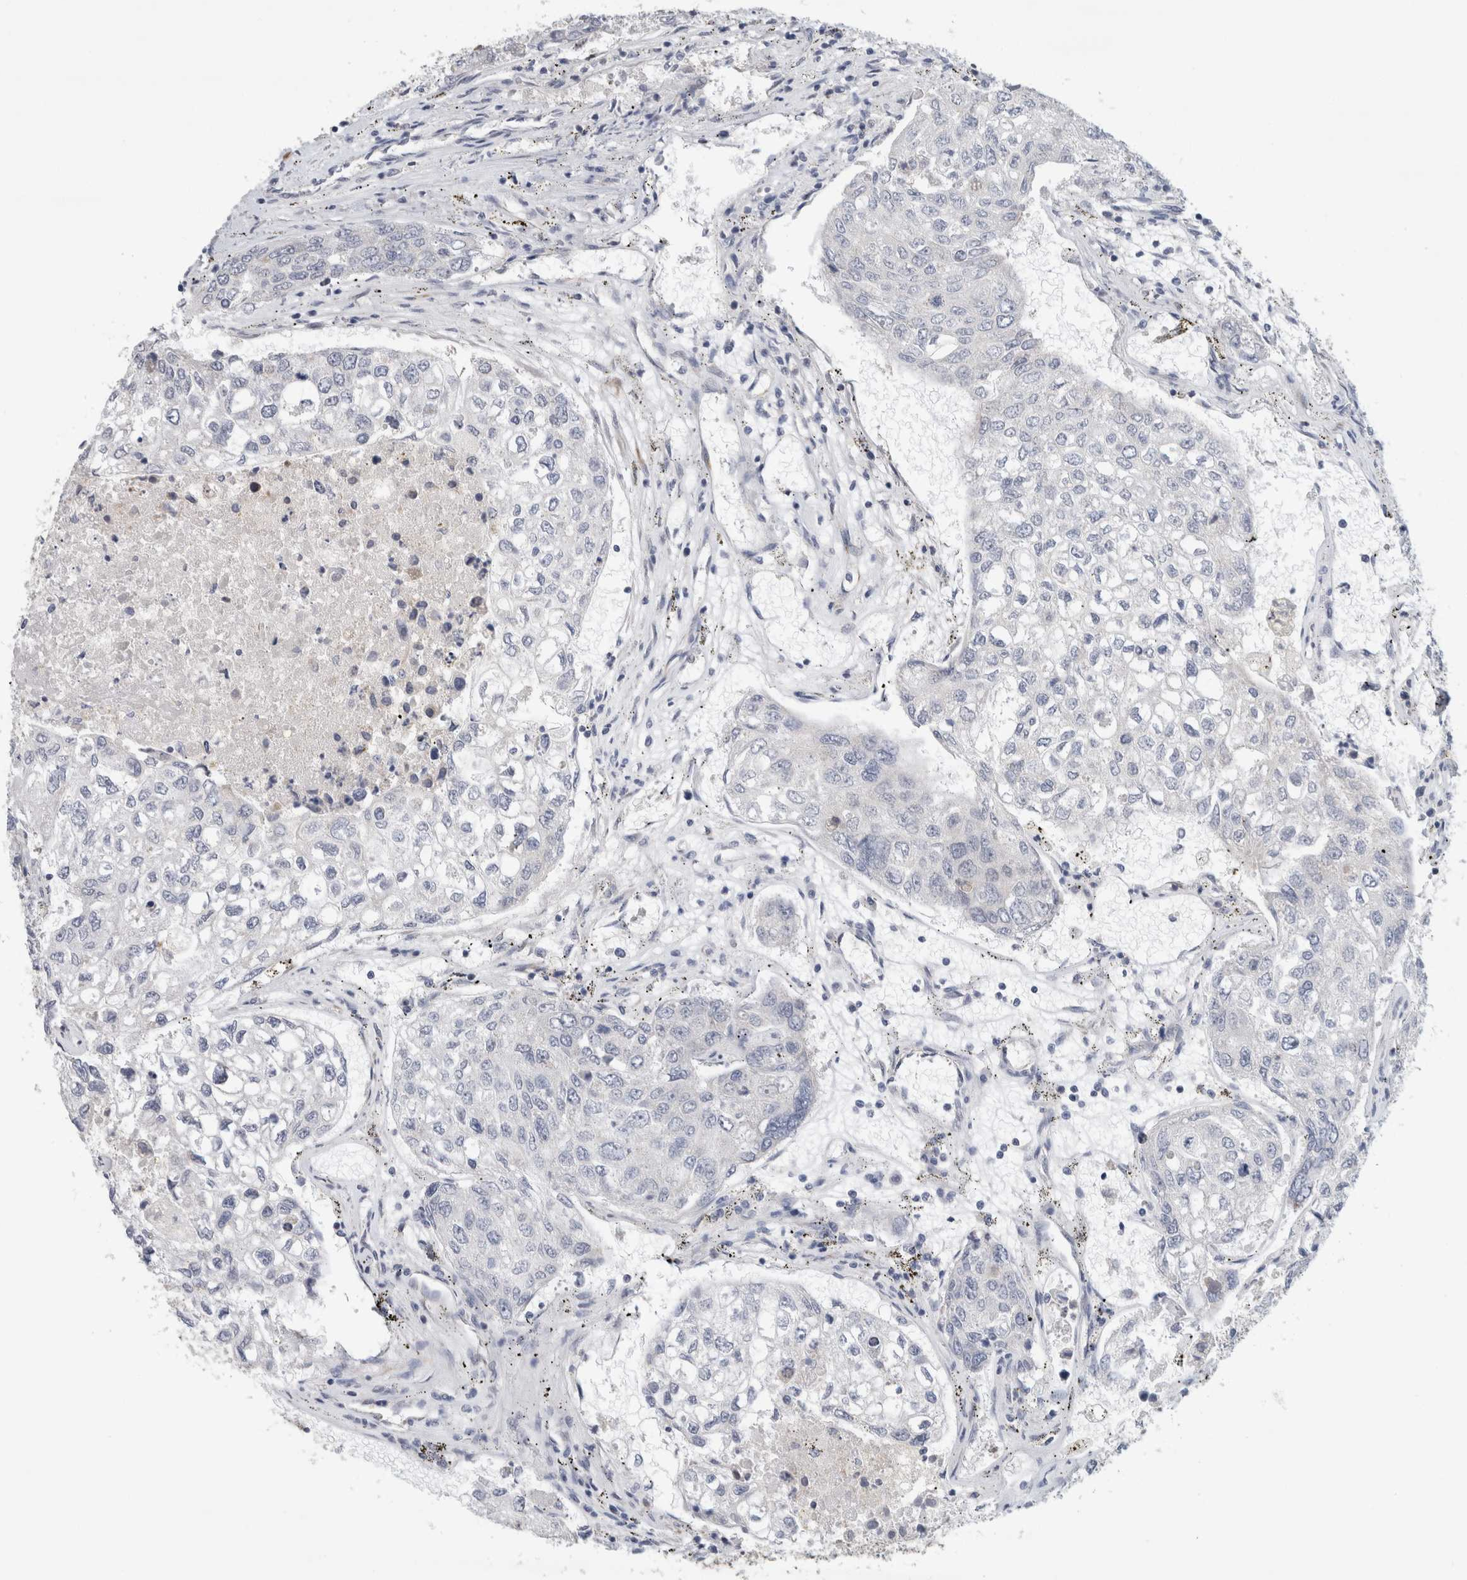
{"staining": {"intensity": "negative", "quantity": "none", "location": "none"}, "tissue": "urothelial cancer", "cell_type": "Tumor cells", "image_type": "cancer", "snomed": [{"axis": "morphology", "description": "Urothelial carcinoma, High grade"}, {"axis": "topography", "description": "Lymph node"}, {"axis": "topography", "description": "Urinary bladder"}], "caption": "High magnification brightfield microscopy of urothelial cancer stained with DAB (brown) and counterstained with hematoxylin (blue): tumor cells show no significant positivity.", "gene": "EIF4G3", "patient": {"sex": "male", "age": 51}}